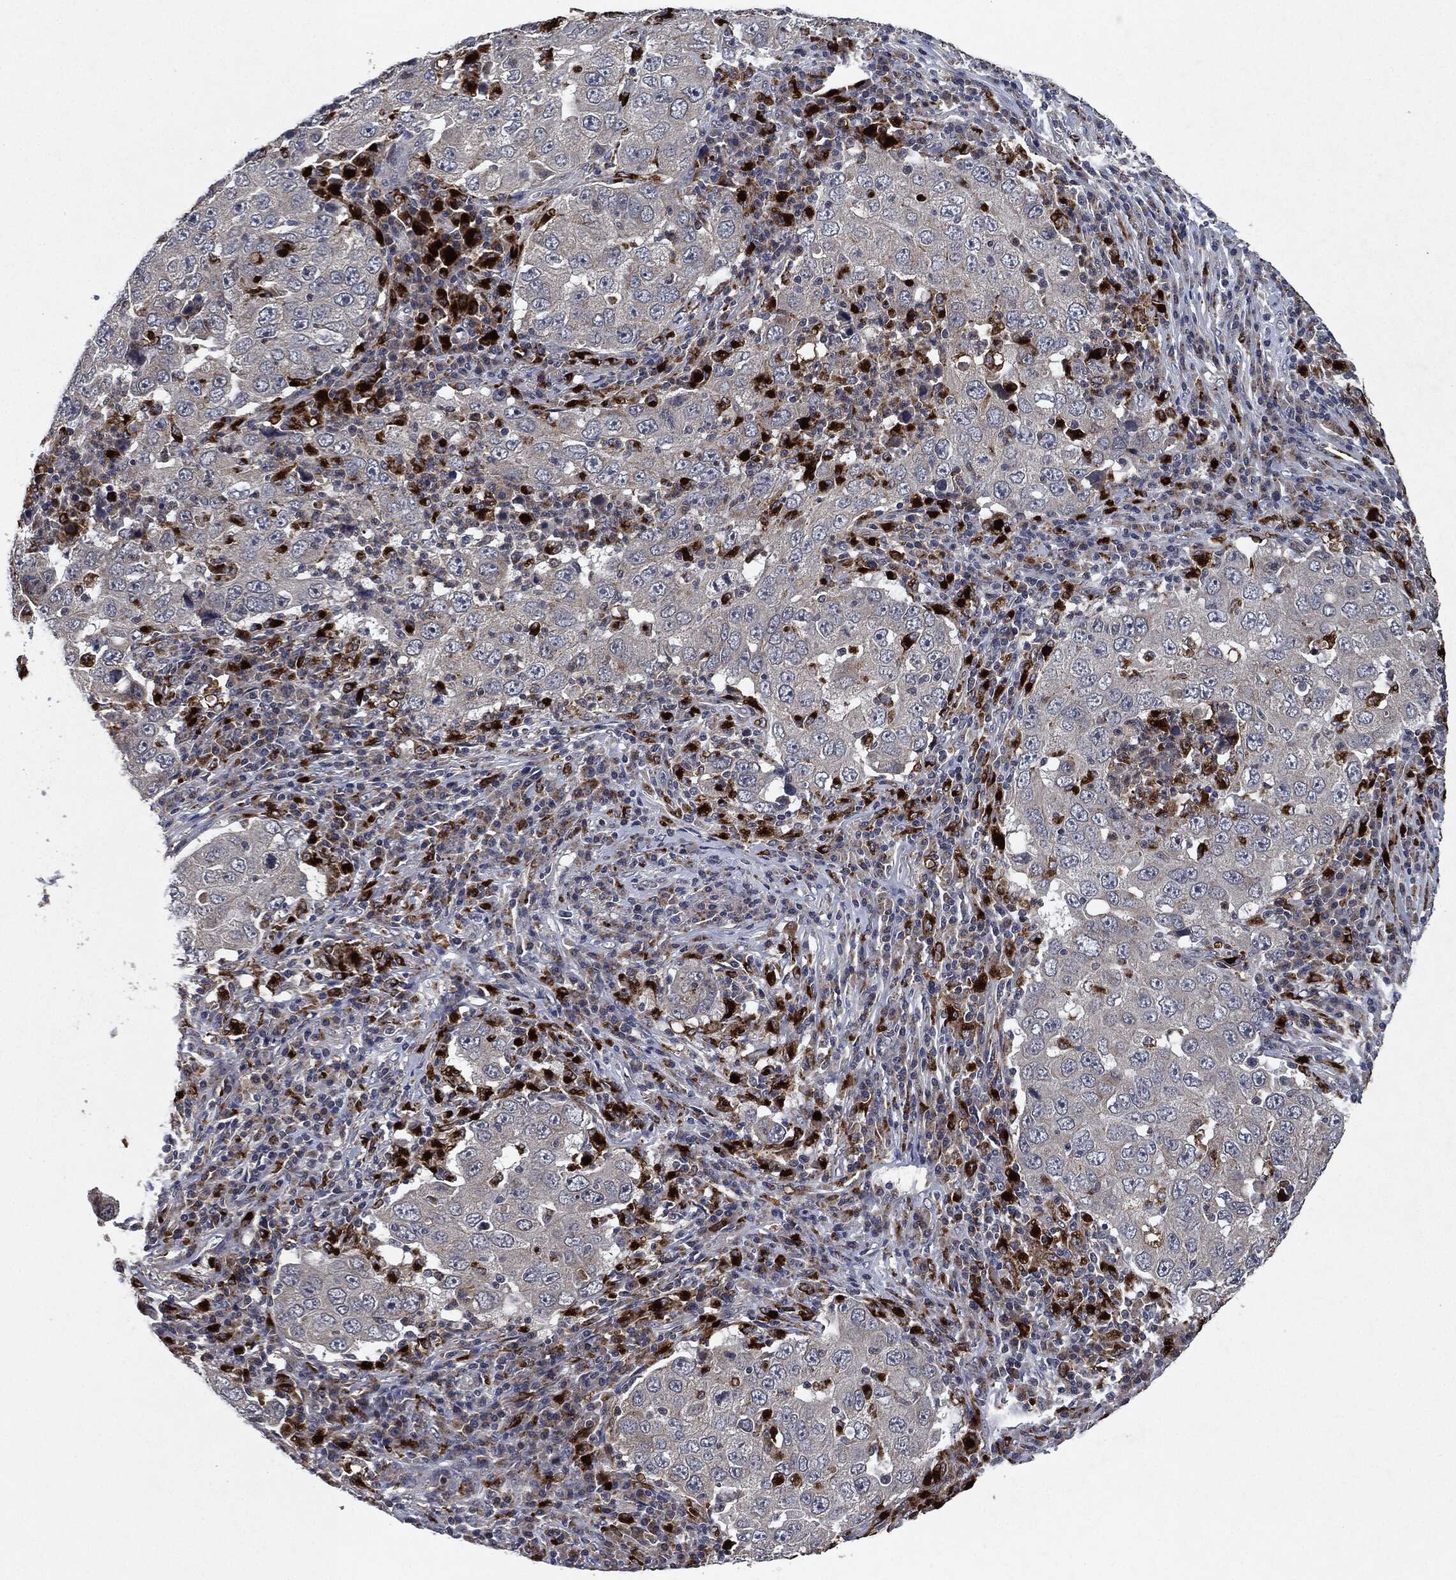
{"staining": {"intensity": "negative", "quantity": "none", "location": "none"}, "tissue": "lung cancer", "cell_type": "Tumor cells", "image_type": "cancer", "snomed": [{"axis": "morphology", "description": "Adenocarcinoma, NOS"}, {"axis": "topography", "description": "Lung"}], "caption": "DAB (3,3'-diaminobenzidine) immunohistochemical staining of lung cancer displays no significant staining in tumor cells. (Immunohistochemistry (ihc), brightfield microscopy, high magnification).", "gene": "SLC31A2", "patient": {"sex": "male", "age": 73}}